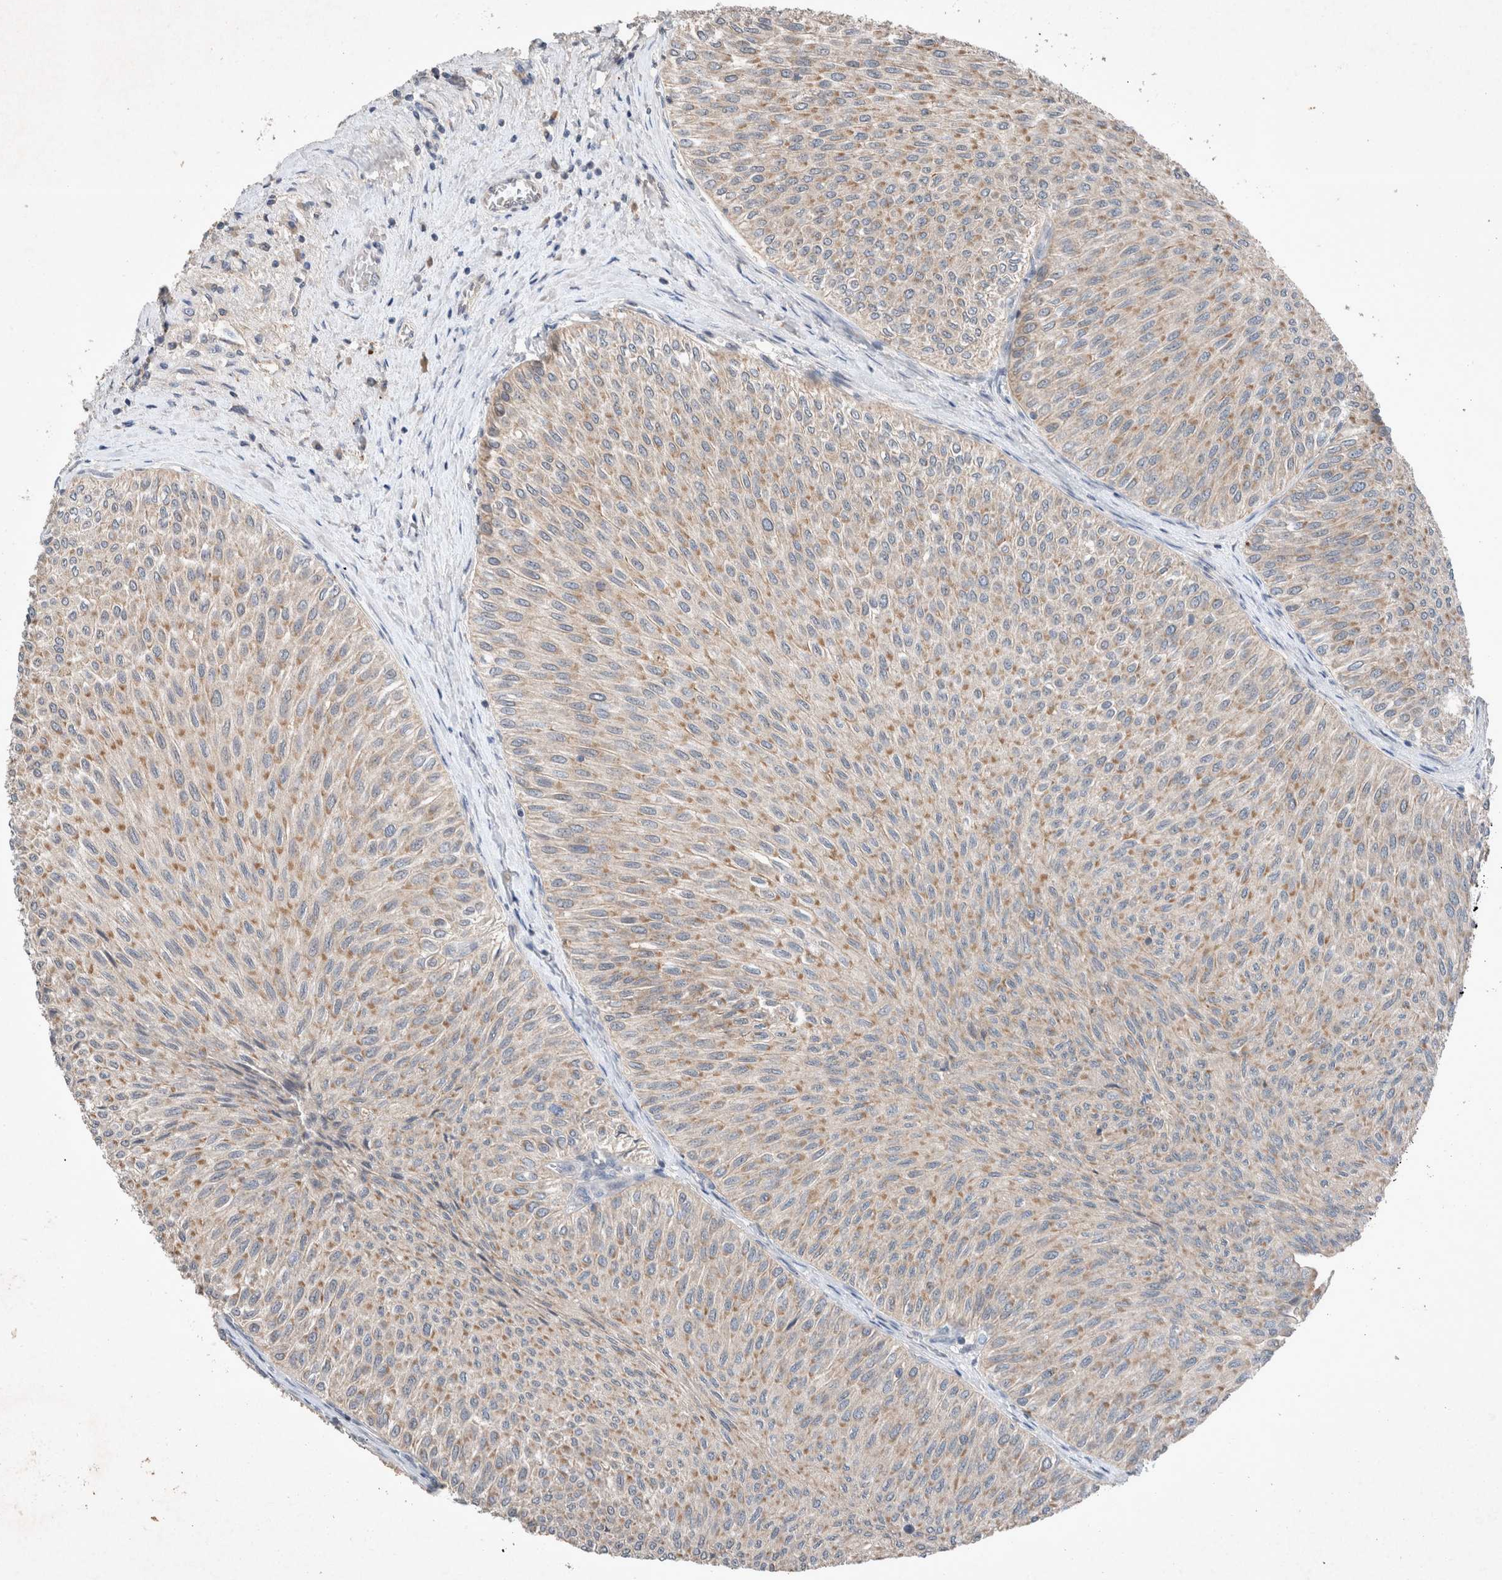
{"staining": {"intensity": "weak", "quantity": ">75%", "location": "cytoplasmic/membranous"}, "tissue": "urothelial cancer", "cell_type": "Tumor cells", "image_type": "cancer", "snomed": [{"axis": "morphology", "description": "Urothelial carcinoma, Low grade"}, {"axis": "topography", "description": "Urinary bladder"}], "caption": "Immunohistochemistry micrograph of urothelial cancer stained for a protein (brown), which shows low levels of weak cytoplasmic/membranous positivity in approximately >75% of tumor cells.", "gene": "UGCG", "patient": {"sex": "male", "age": 78}}